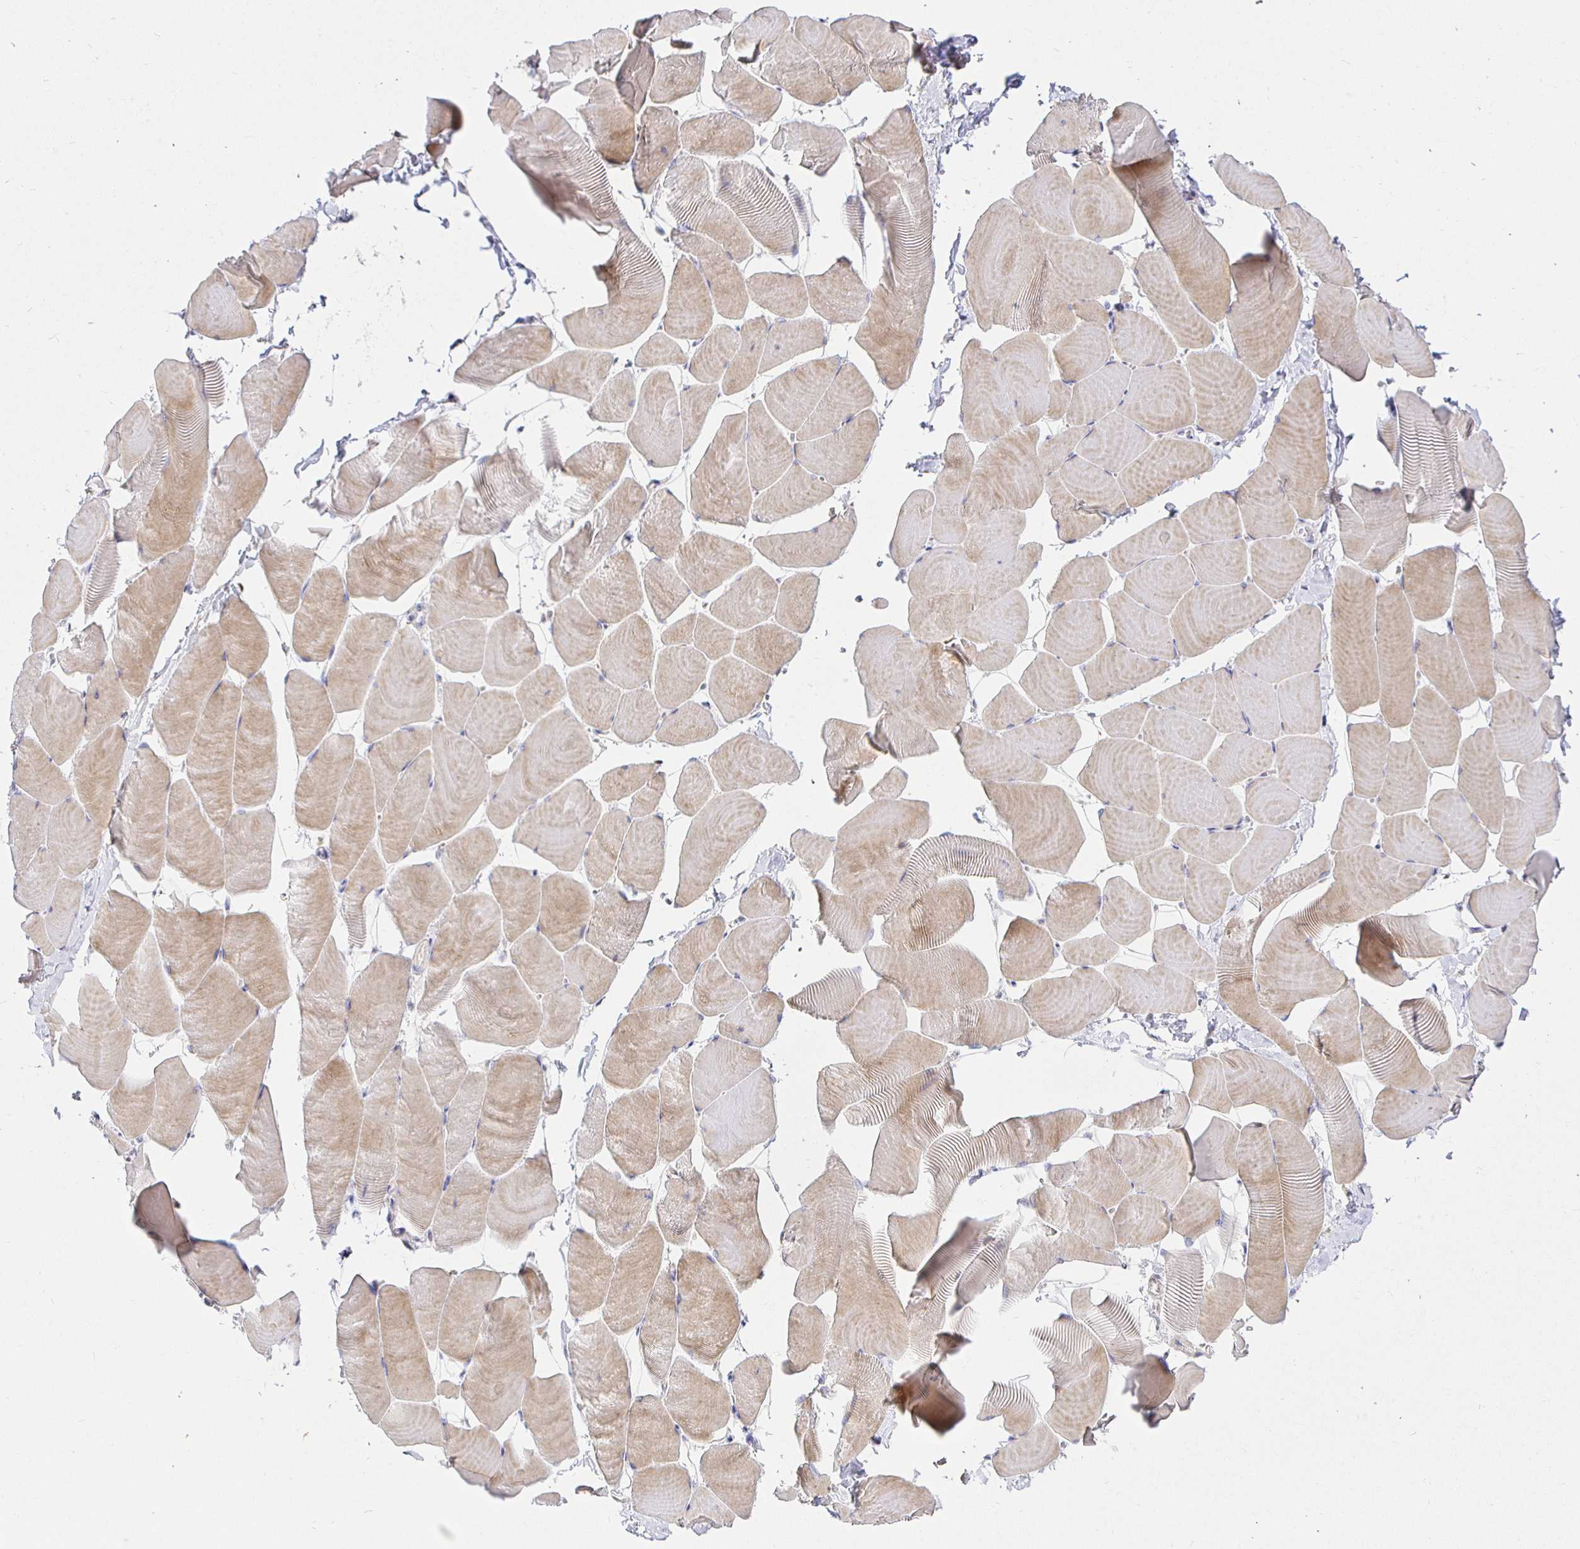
{"staining": {"intensity": "weak", "quantity": ">75%", "location": "cytoplasmic/membranous"}, "tissue": "skeletal muscle", "cell_type": "Myocytes", "image_type": "normal", "snomed": [{"axis": "morphology", "description": "Normal tissue, NOS"}, {"axis": "topography", "description": "Skeletal muscle"}], "caption": "Immunohistochemistry (IHC) (DAB) staining of normal human skeletal muscle displays weak cytoplasmic/membranous protein positivity in approximately >75% of myocytes.", "gene": "CXCR3", "patient": {"sex": "male", "age": 25}}